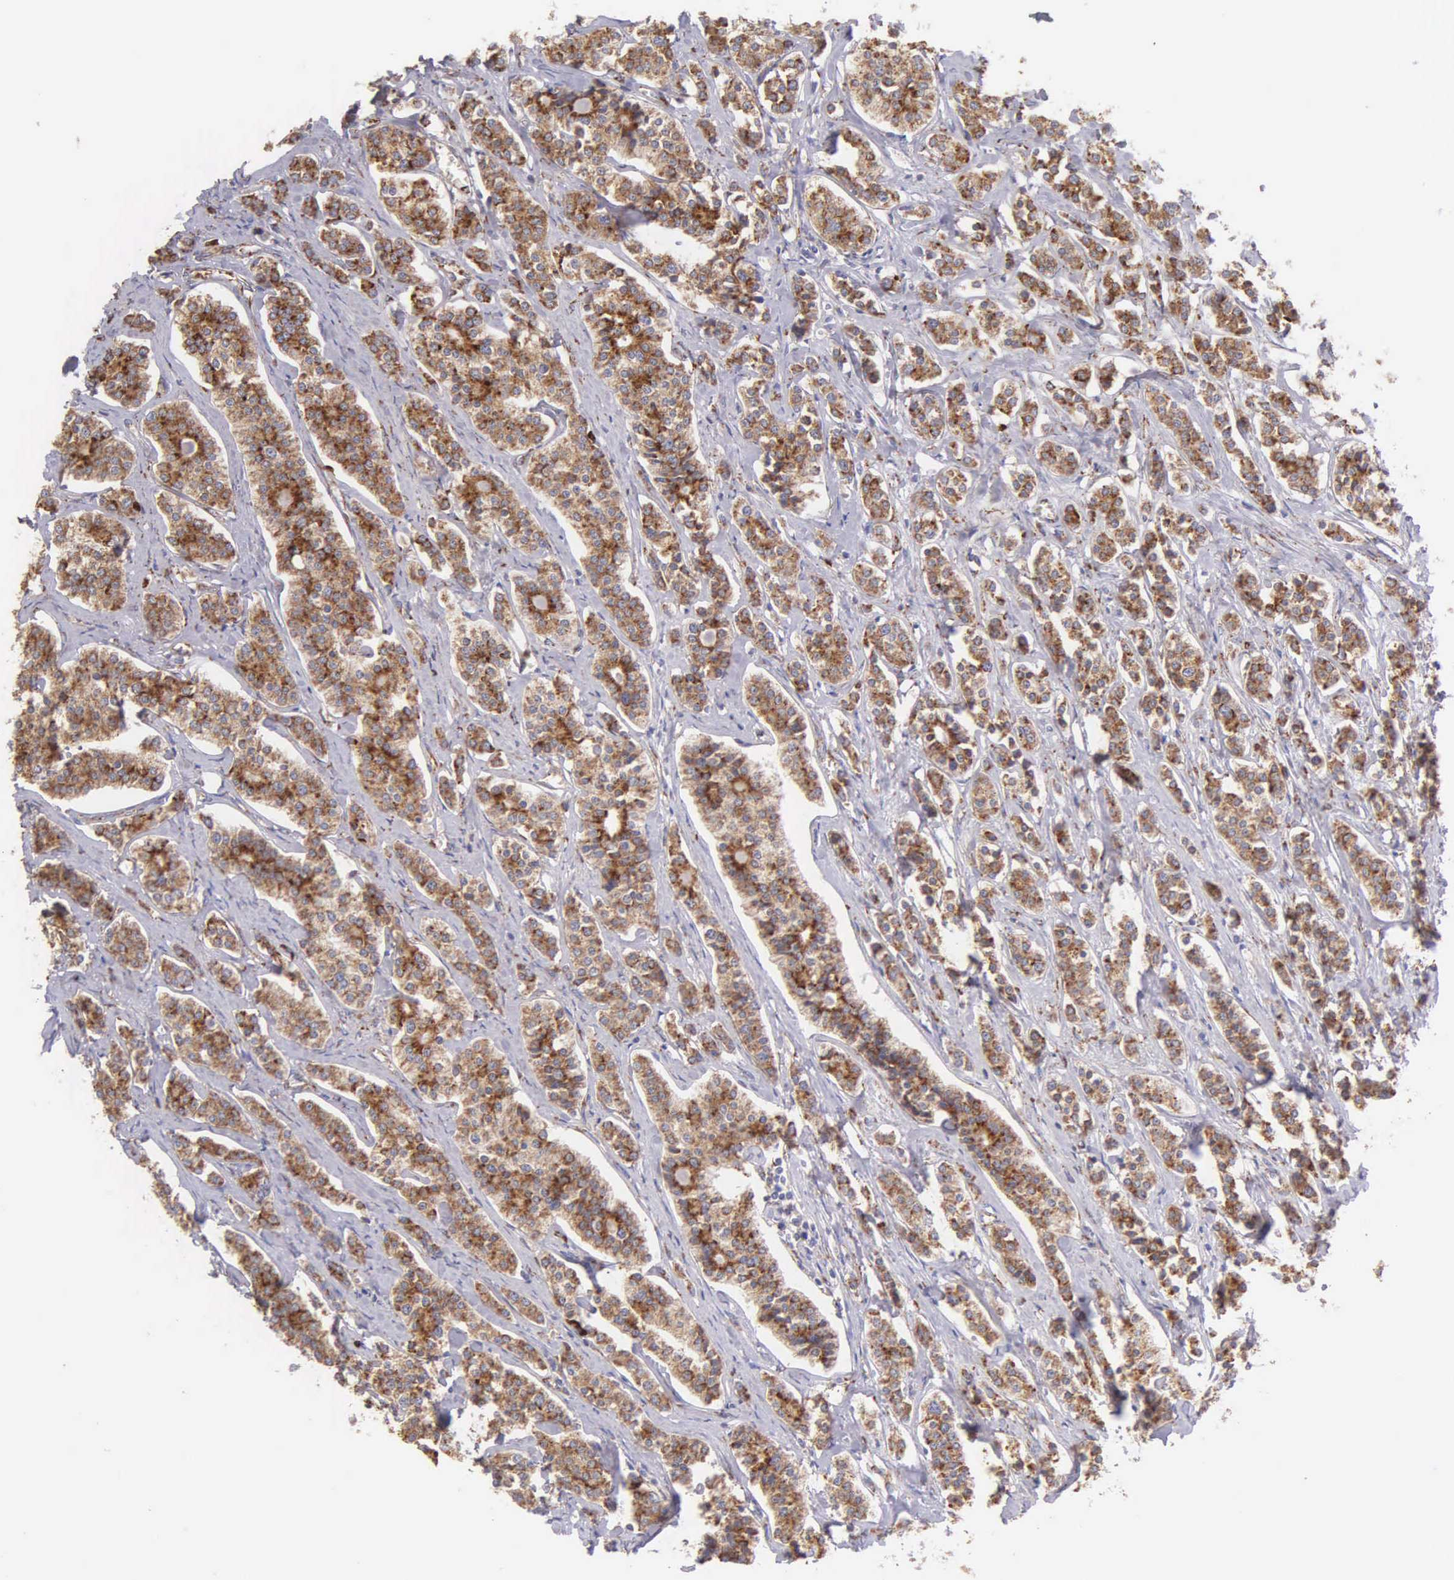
{"staining": {"intensity": "moderate", "quantity": ">75%", "location": "cytoplasmic/membranous,nuclear"}, "tissue": "carcinoid", "cell_type": "Tumor cells", "image_type": "cancer", "snomed": [{"axis": "morphology", "description": "Carcinoid, malignant, NOS"}, {"axis": "topography", "description": "Small intestine"}], "caption": "Tumor cells show moderate cytoplasmic/membranous and nuclear positivity in approximately >75% of cells in carcinoid.", "gene": "CKAP4", "patient": {"sex": "male", "age": 63}}